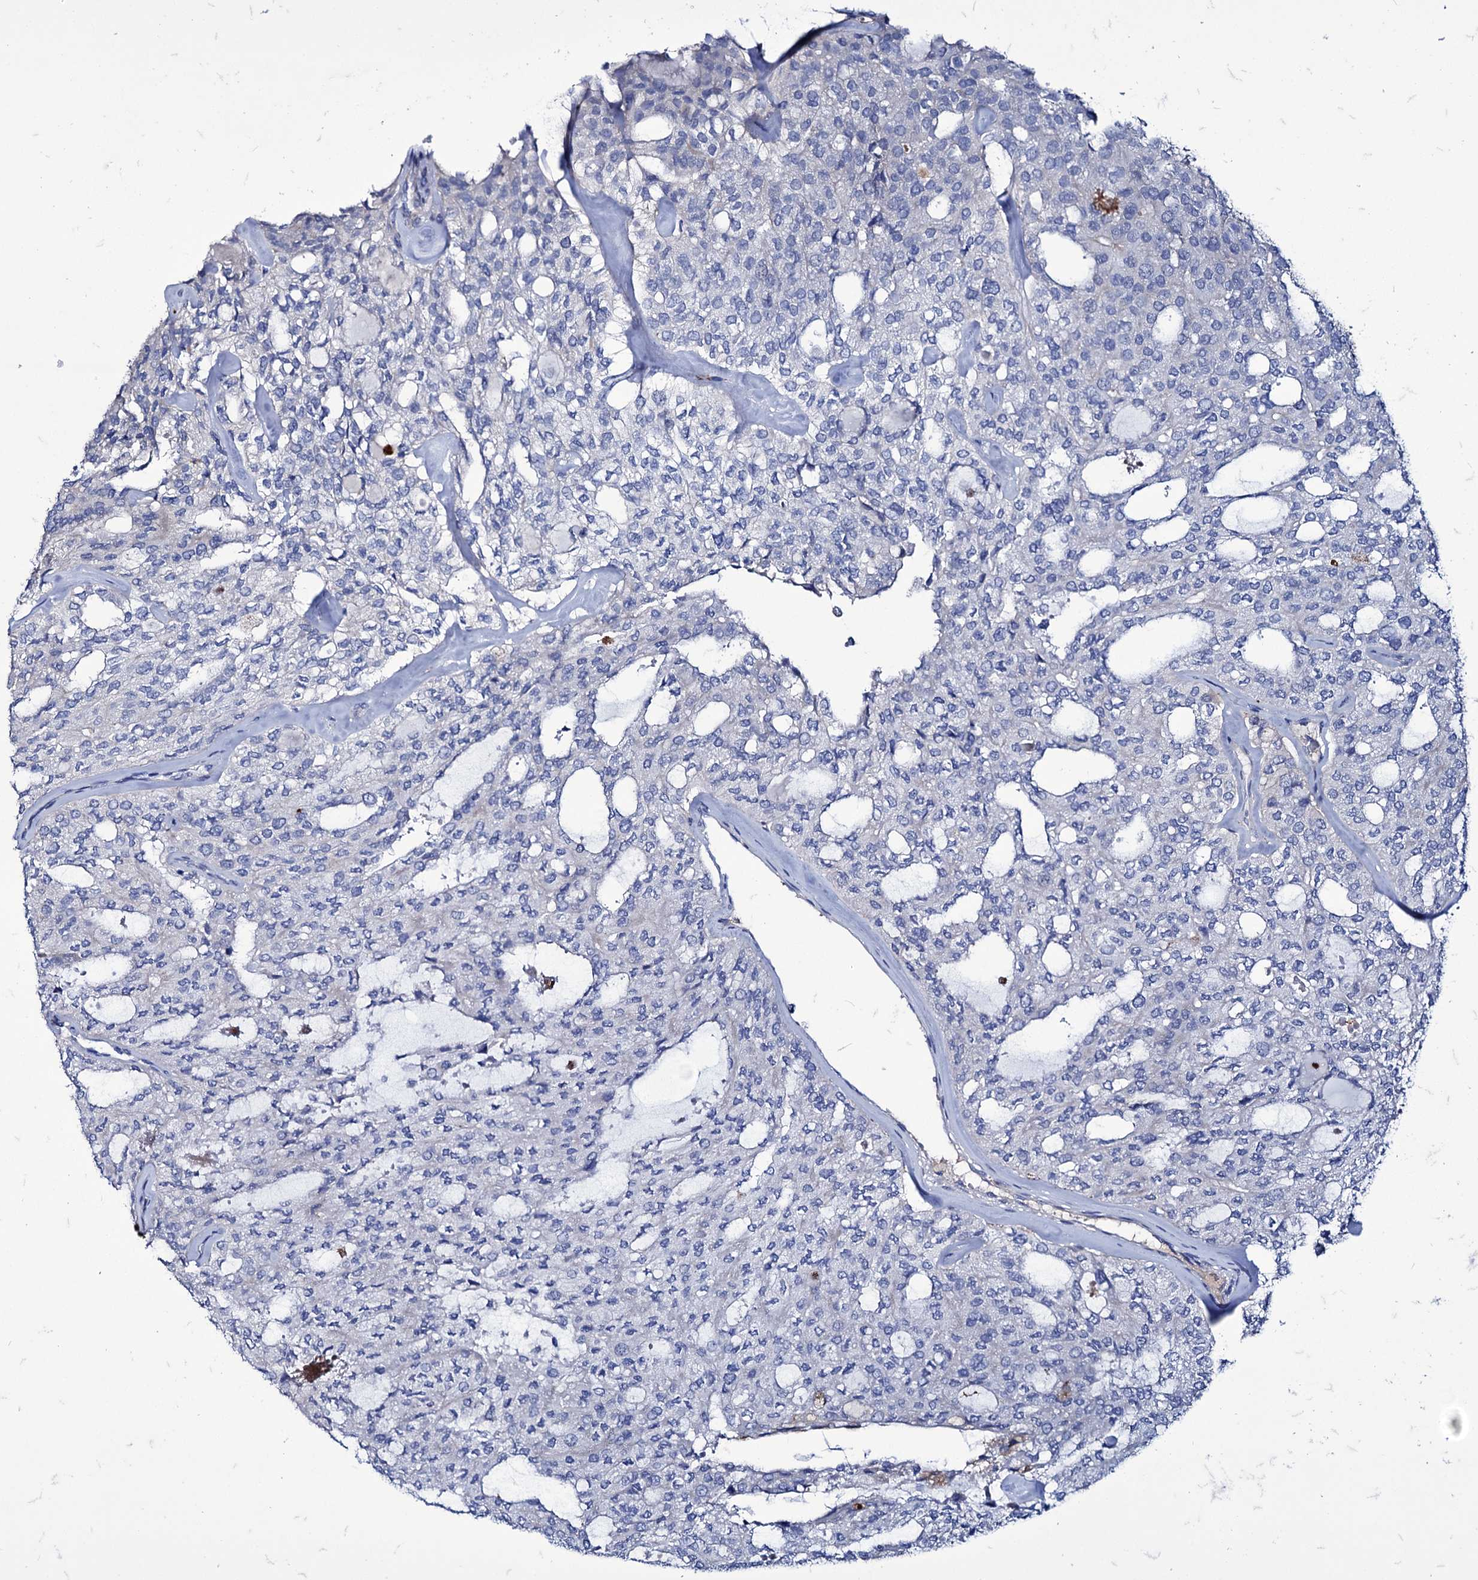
{"staining": {"intensity": "negative", "quantity": "none", "location": "none"}, "tissue": "thyroid cancer", "cell_type": "Tumor cells", "image_type": "cancer", "snomed": [{"axis": "morphology", "description": "Follicular adenoma carcinoma, NOS"}, {"axis": "topography", "description": "Thyroid gland"}], "caption": "This image is of thyroid cancer (follicular adenoma carcinoma) stained with IHC to label a protein in brown with the nuclei are counter-stained blue. There is no positivity in tumor cells.", "gene": "AXL", "patient": {"sex": "male", "age": 75}}